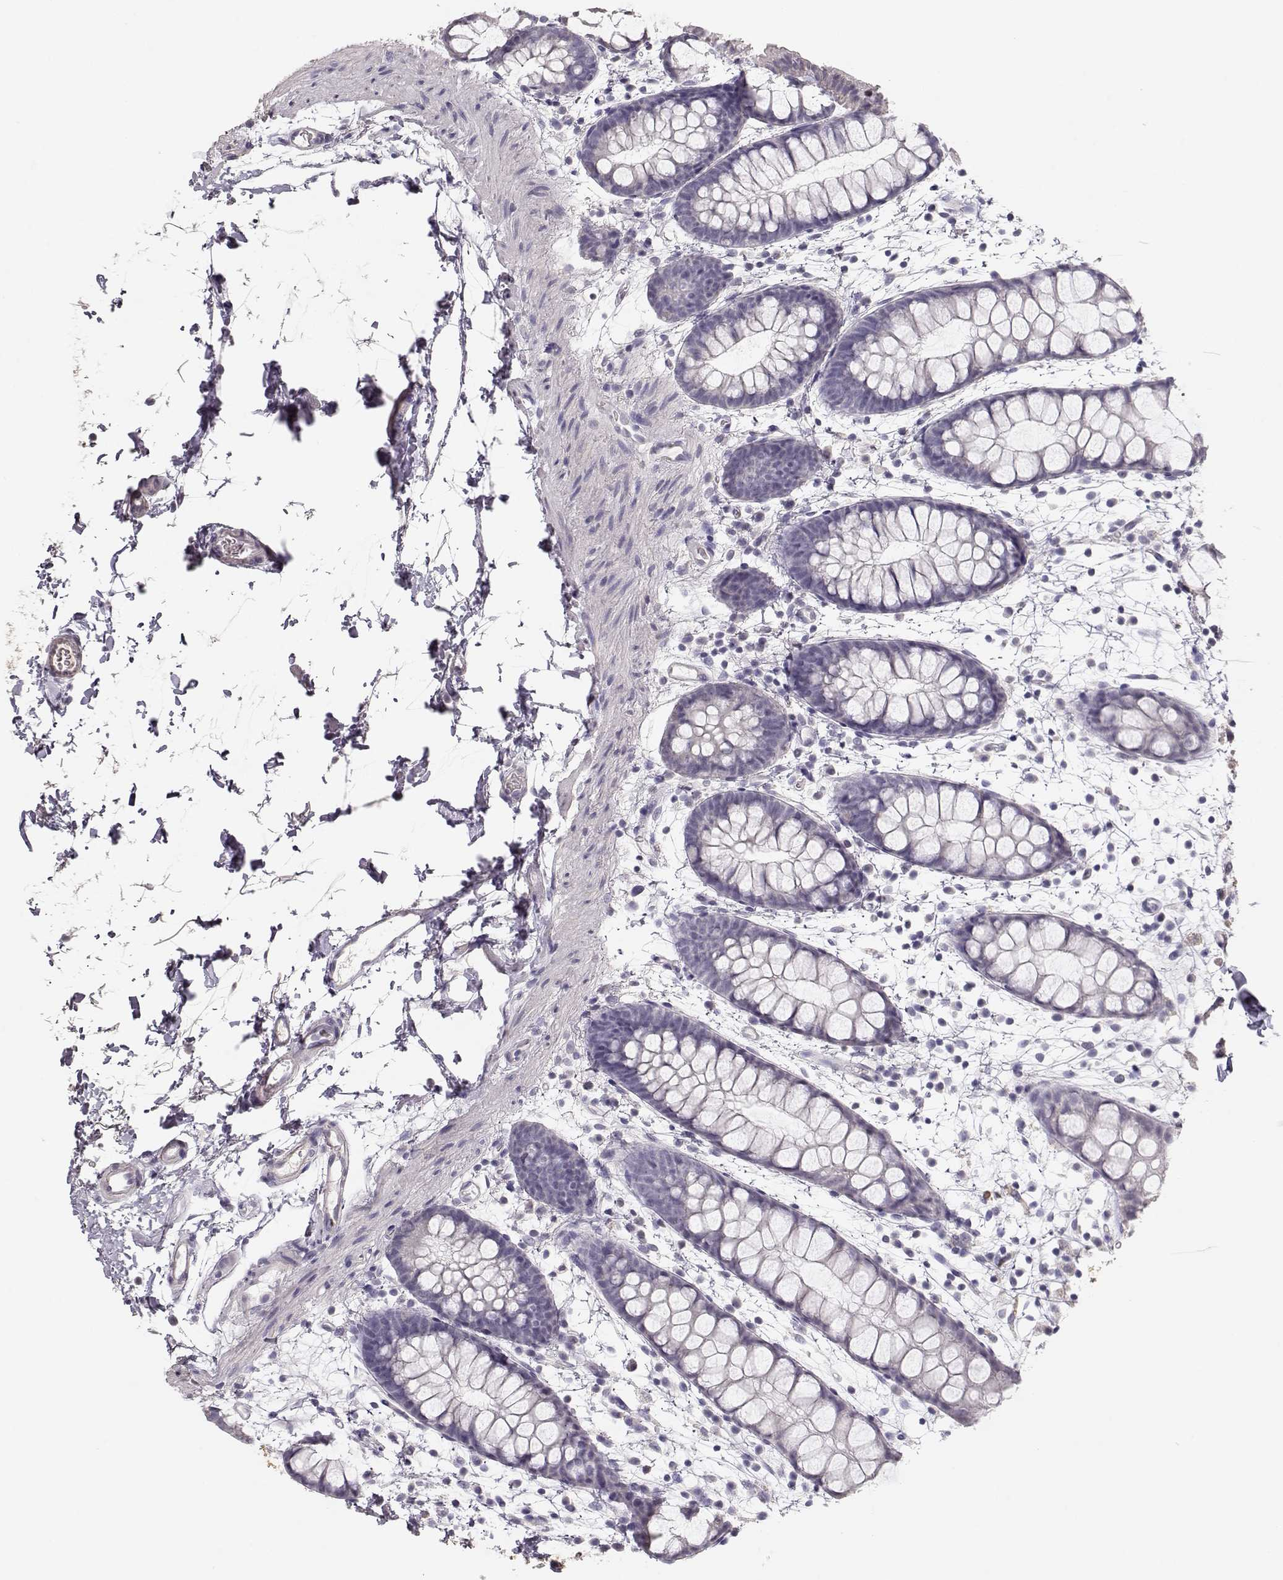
{"staining": {"intensity": "negative", "quantity": "none", "location": "none"}, "tissue": "rectum", "cell_type": "Glandular cells", "image_type": "normal", "snomed": [{"axis": "morphology", "description": "Normal tissue, NOS"}, {"axis": "topography", "description": "Rectum"}], "caption": "The micrograph demonstrates no significant positivity in glandular cells of rectum. (Immunohistochemistry (ihc), brightfield microscopy, high magnification).", "gene": "MAGEC1", "patient": {"sex": "male", "age": 57}}